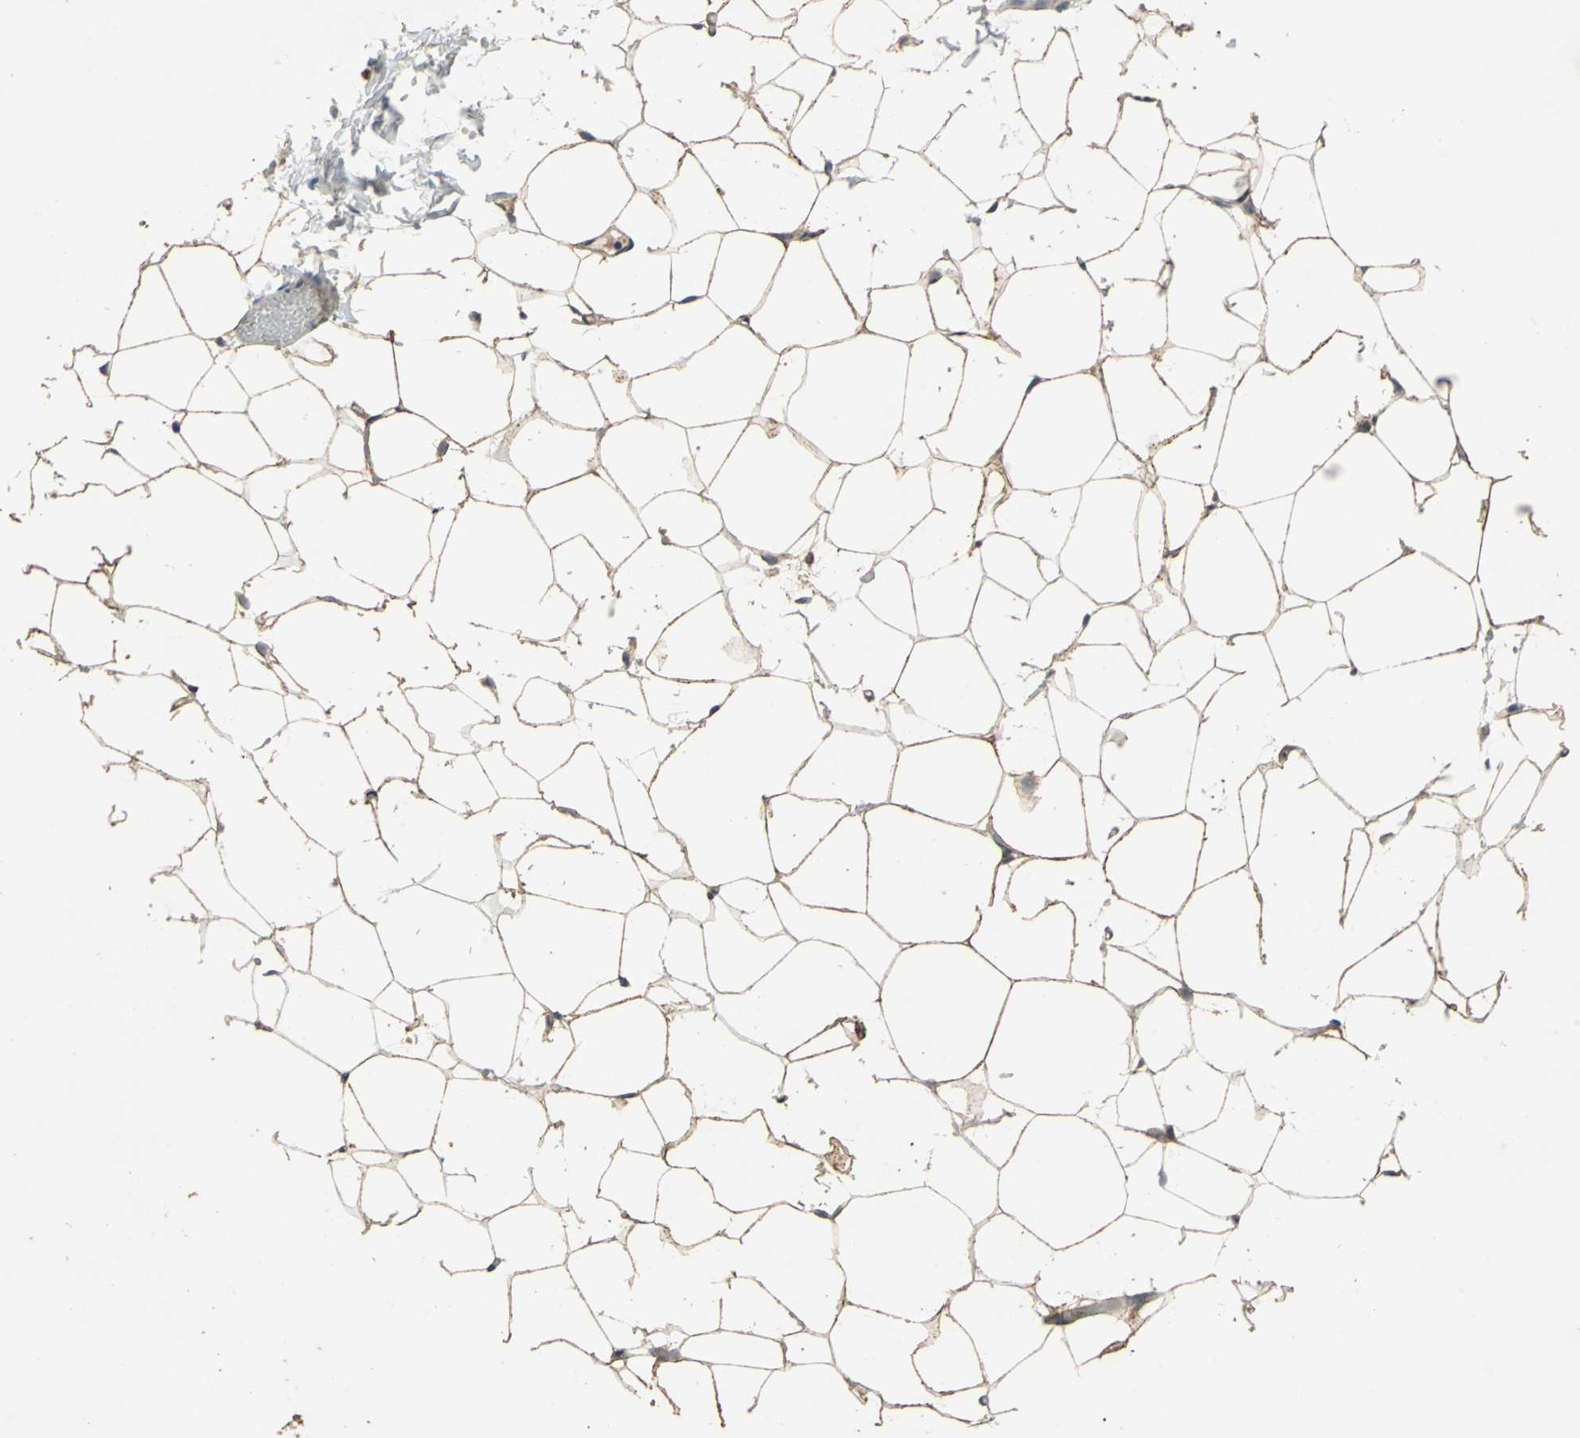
{"staining": {"intensity": "moderate", "quantity": ">75%", "location": "cytoplasmic/membranous"}, "tissue": "adipose tissue", "cell_type": "Adipocytes", "image_type": "normal", "snomed": [{"axis": "morphology", "description": "Normal tissue, NOS"}, {"axis": "topography", "description": "Breast"}, {"axis": "topography", "description": "Soft tissue"}], "caption": "Immunohistochemistry histopathology image of unremarkable adipose tissue: human adipose tissue stained using immunohistochemistry exhibits medium levels of moderate protein expression localized specifically in the cytoplasmic/membranous of adipocytes, appearing as a cytoplasmic/membranous brown color.", "gene": "RRM2B", "patient": {"sex": "female", "age": 25}}